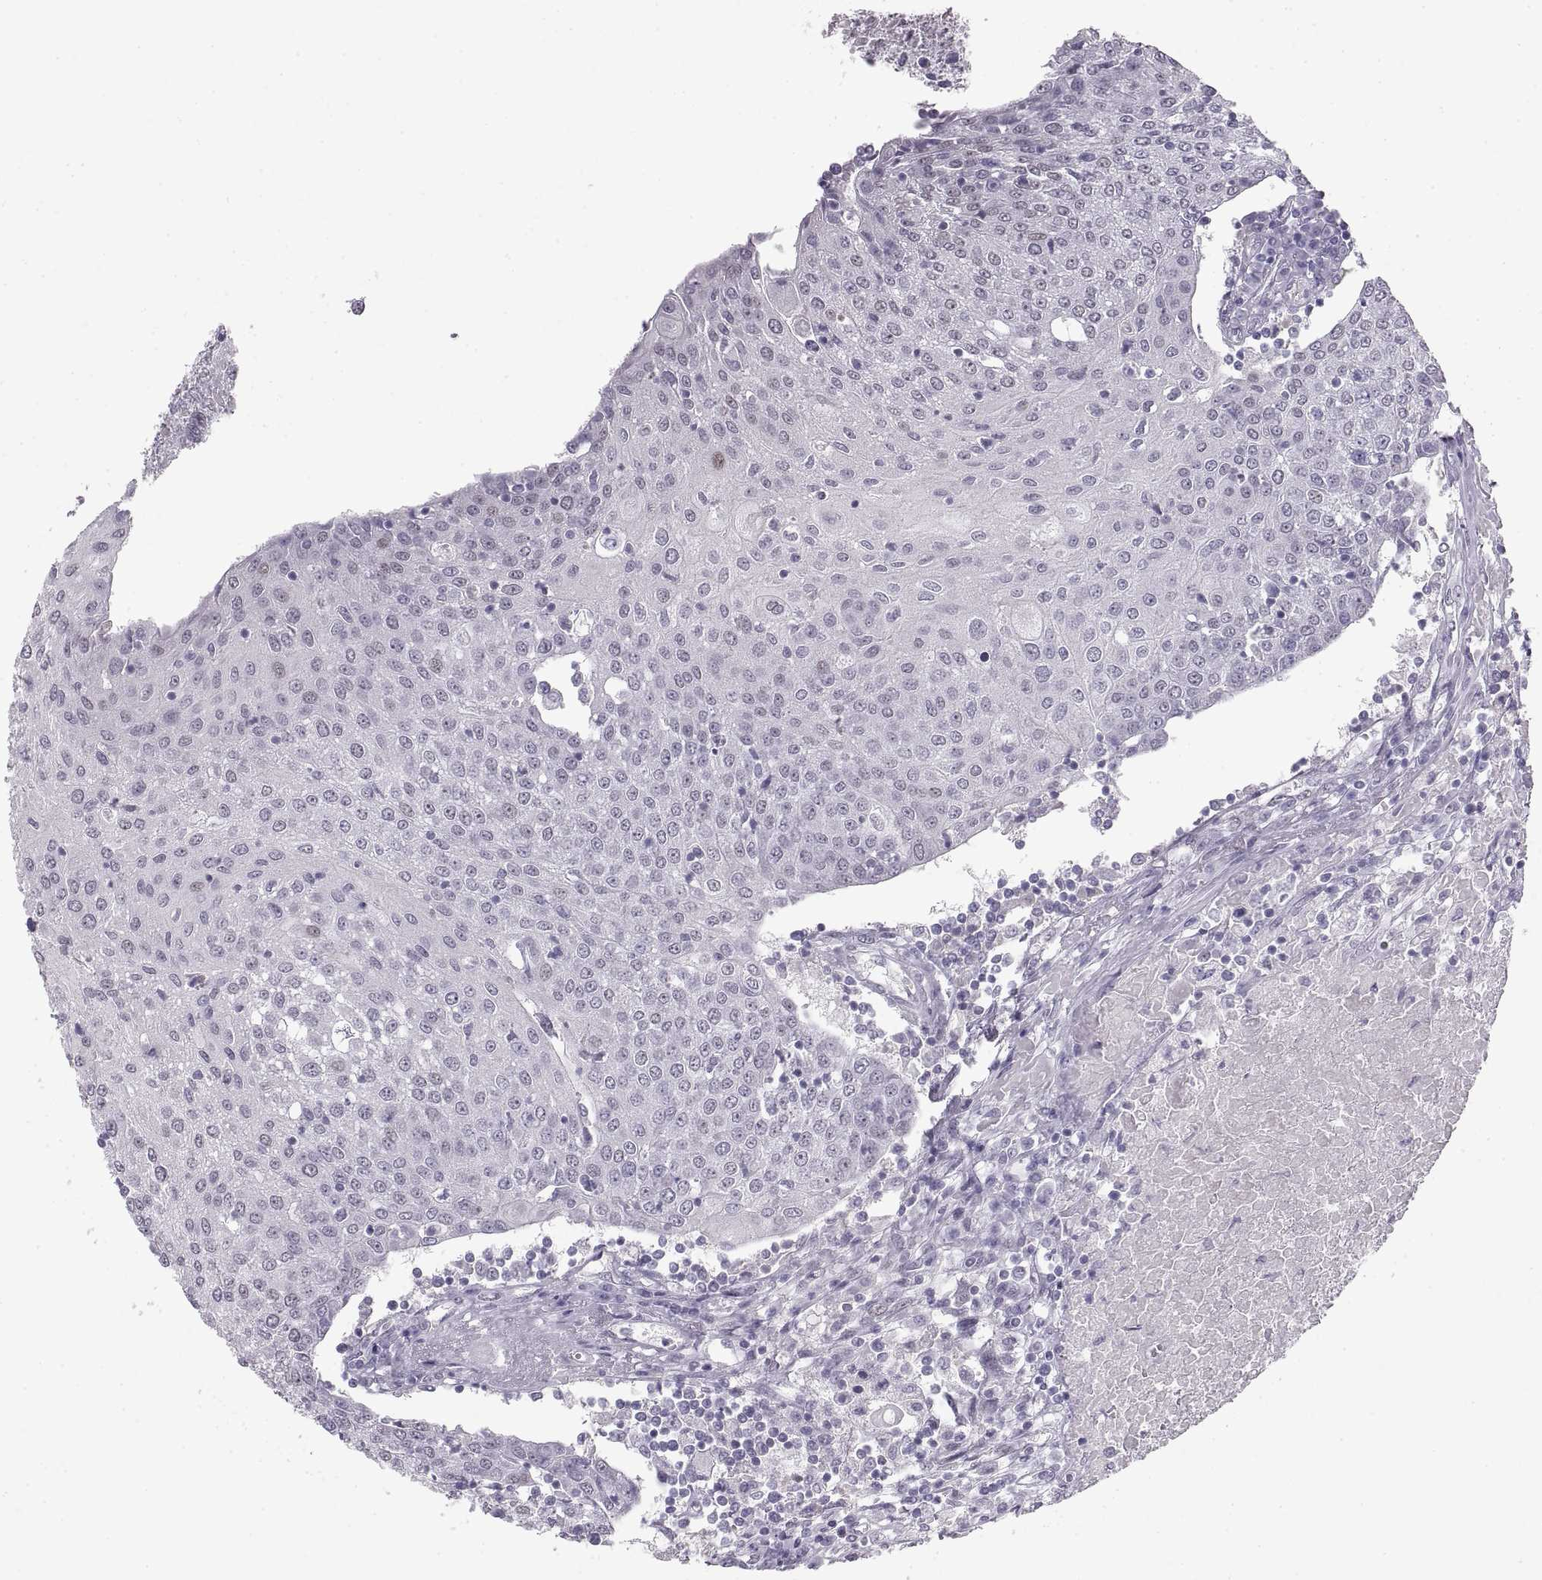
{"staining": {"intensity": "negative", "quantity": "none", "location": "none"}, "tissue": "urothelial cancer", "cell_type": "Tumor cells", "image_type": "cancer", "snomed": [{"axis": "morphology", "description": "Urothelial carcinoma, High grade"}, {"axis": "topography", "description": "Urinary bladder"}], "caption": "Human high-grade urothelial carcinoma stained for a protein using immunohistochemistry exhibits no staining in tumor cells.", "gene": "NANOS3", "patient": {"sex": "female", "age": 85}}